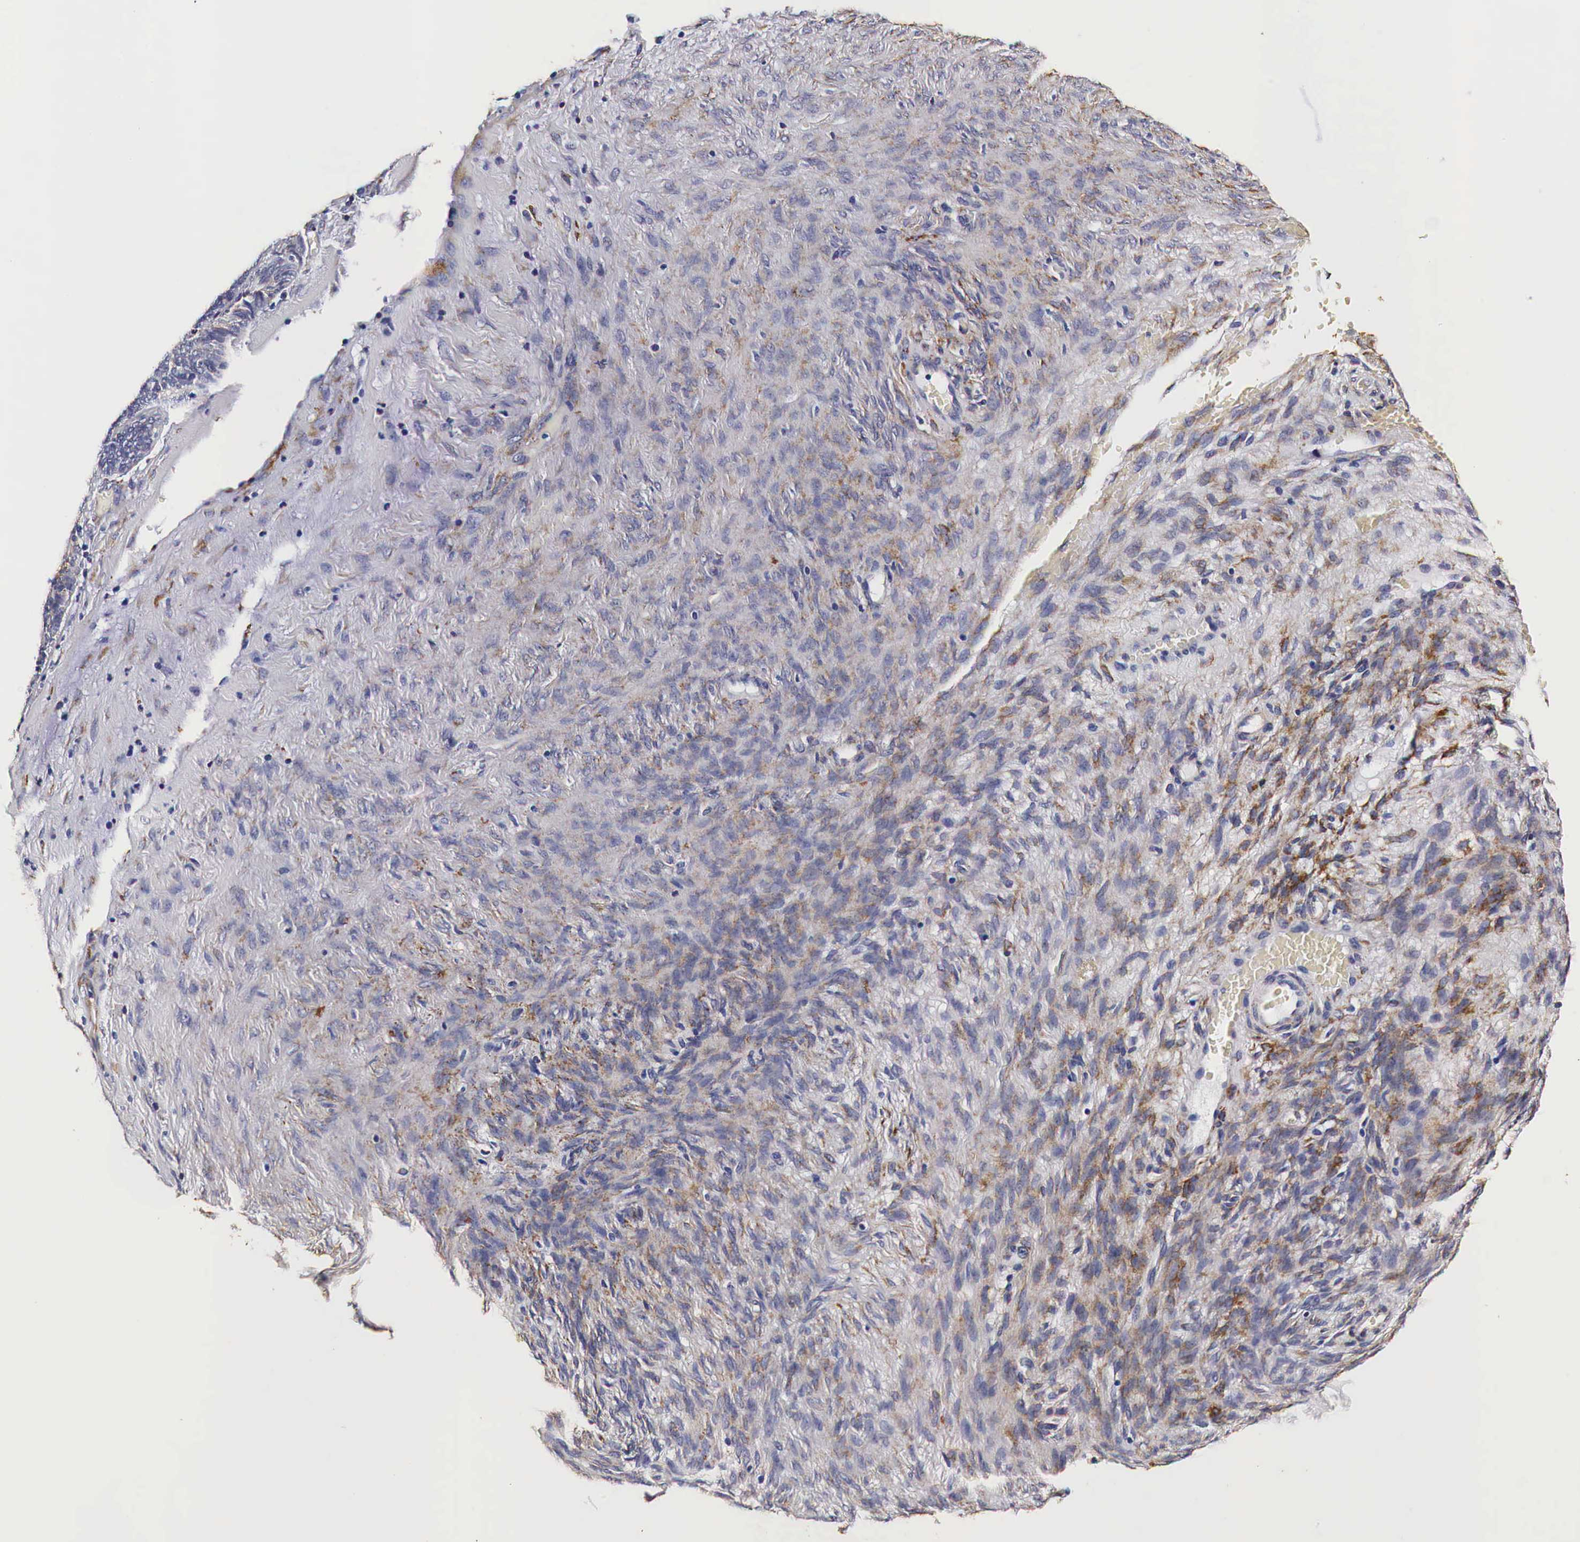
{"staining": {"intensity": "moderate", "quantity": "25%-75%", "location": "cytoplasmic/membranous"}, "tissue": "ovarian cancer", "cell_type": "Tumor cells", "image_type": "cancer", "snomed": [{"axis": "morphology", "description": "Carcinoma, endometroid"}, {"axis": "topography", "description": "Ovary"}], "caption": "A histopathology image of human endometroid carcinoma (ovarian) stained for a protein displays moderate cytoplasmic/membranous brown staining in tumor cells. The staining was performed using DAB (3,3'-diaminobenzidine), with brown indicating positive protein expression. Nuclei are stained blue with hematoxylin.", "gene": "CKAP4", "patient": {"sex": "female", "age": 52}}